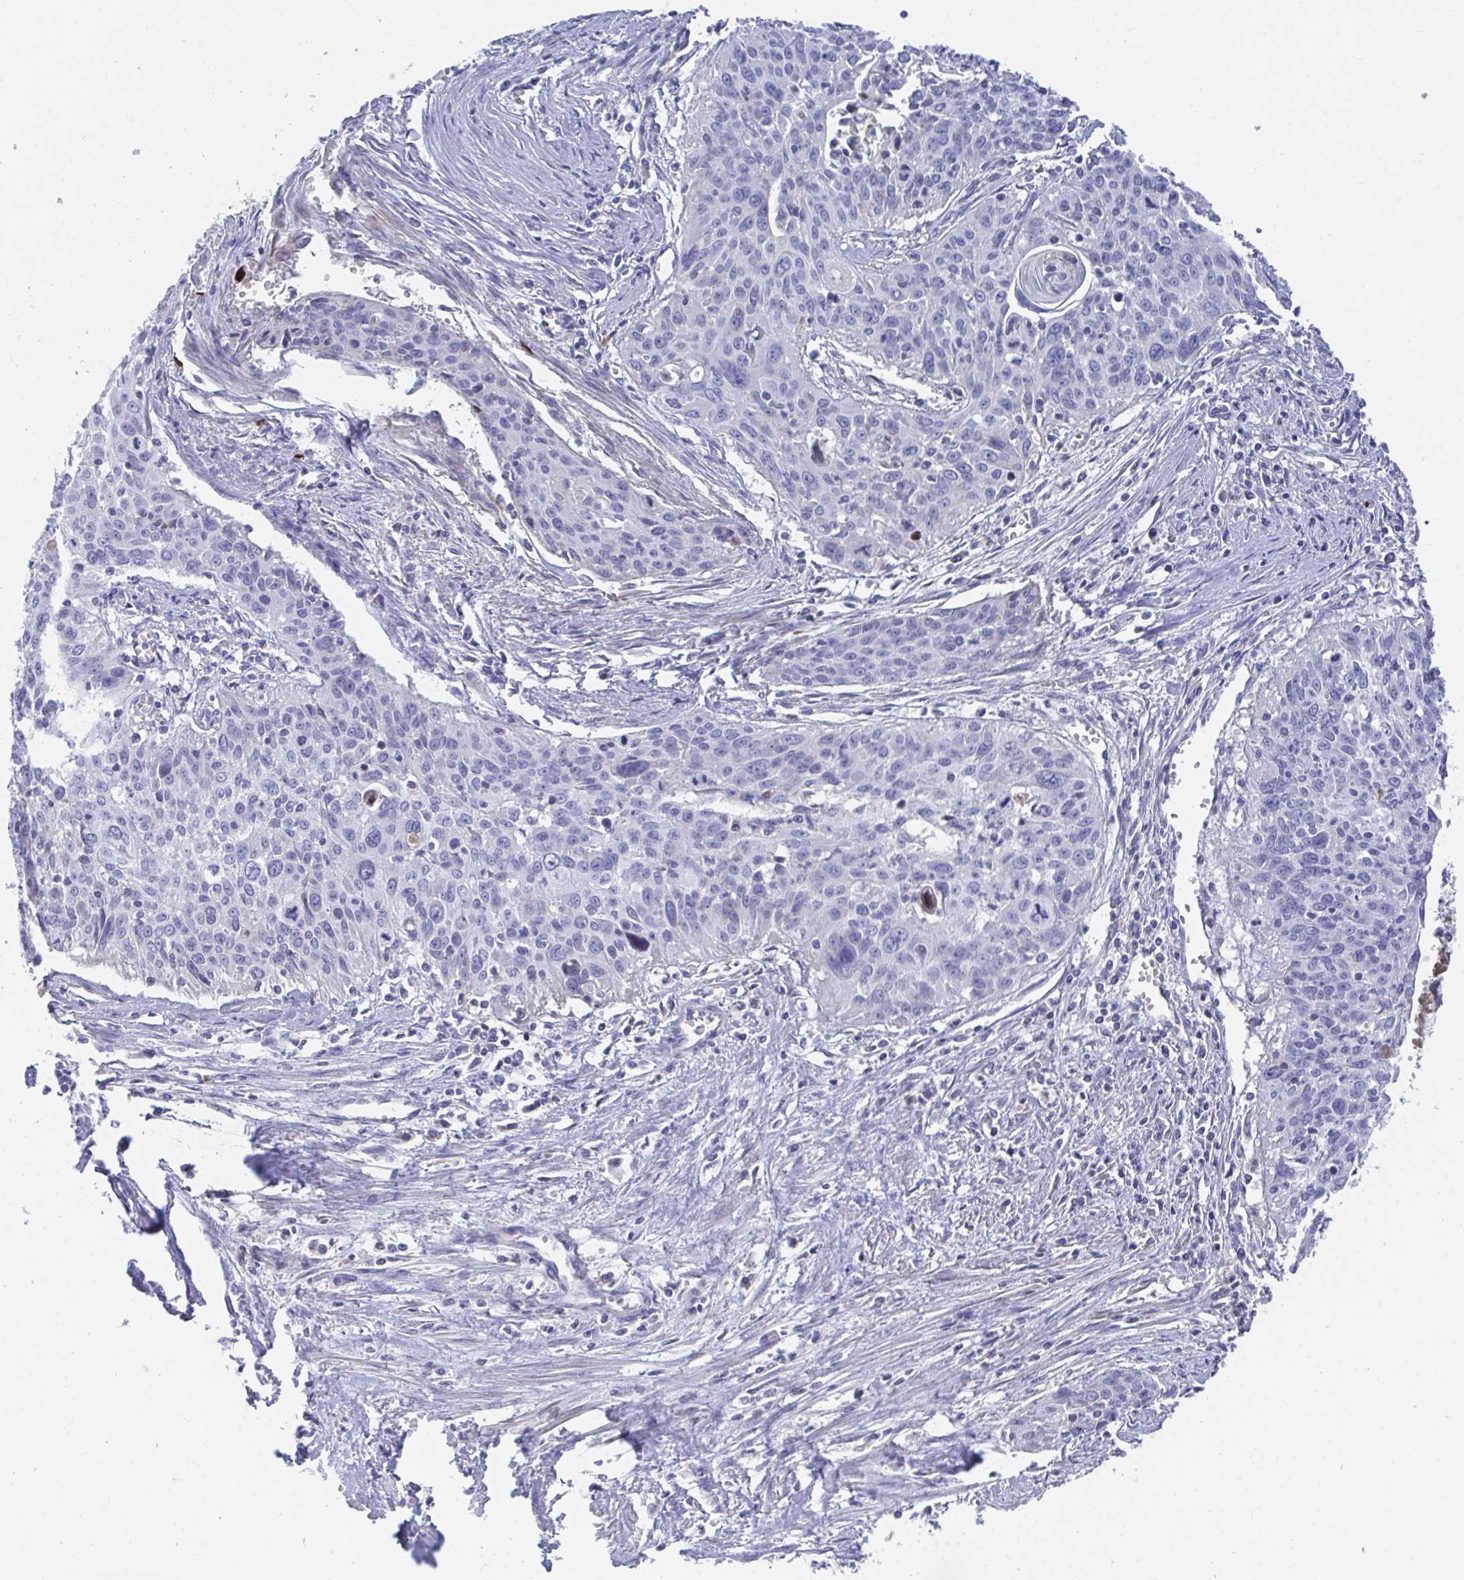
{"staining": {"intensity": "negative", "quantity": "none", "location": "none"}, "tissue": "cervical cancer", "cell_type": "Tumor cells", "image_type": "cancer", "snomed": [{"axis": "morphology", "description": "Squamous cell carcinoma, NOS"}, {"axis": "topography", "description": "Cervix"}], "caption": "Squamous cell carcinoma (cervical) stained for a protein using immunohistochemistry demonstrates no expression tumor cells.", "gene": "TNFAIP6", "patient": {"sex": "female", "age": 55}}